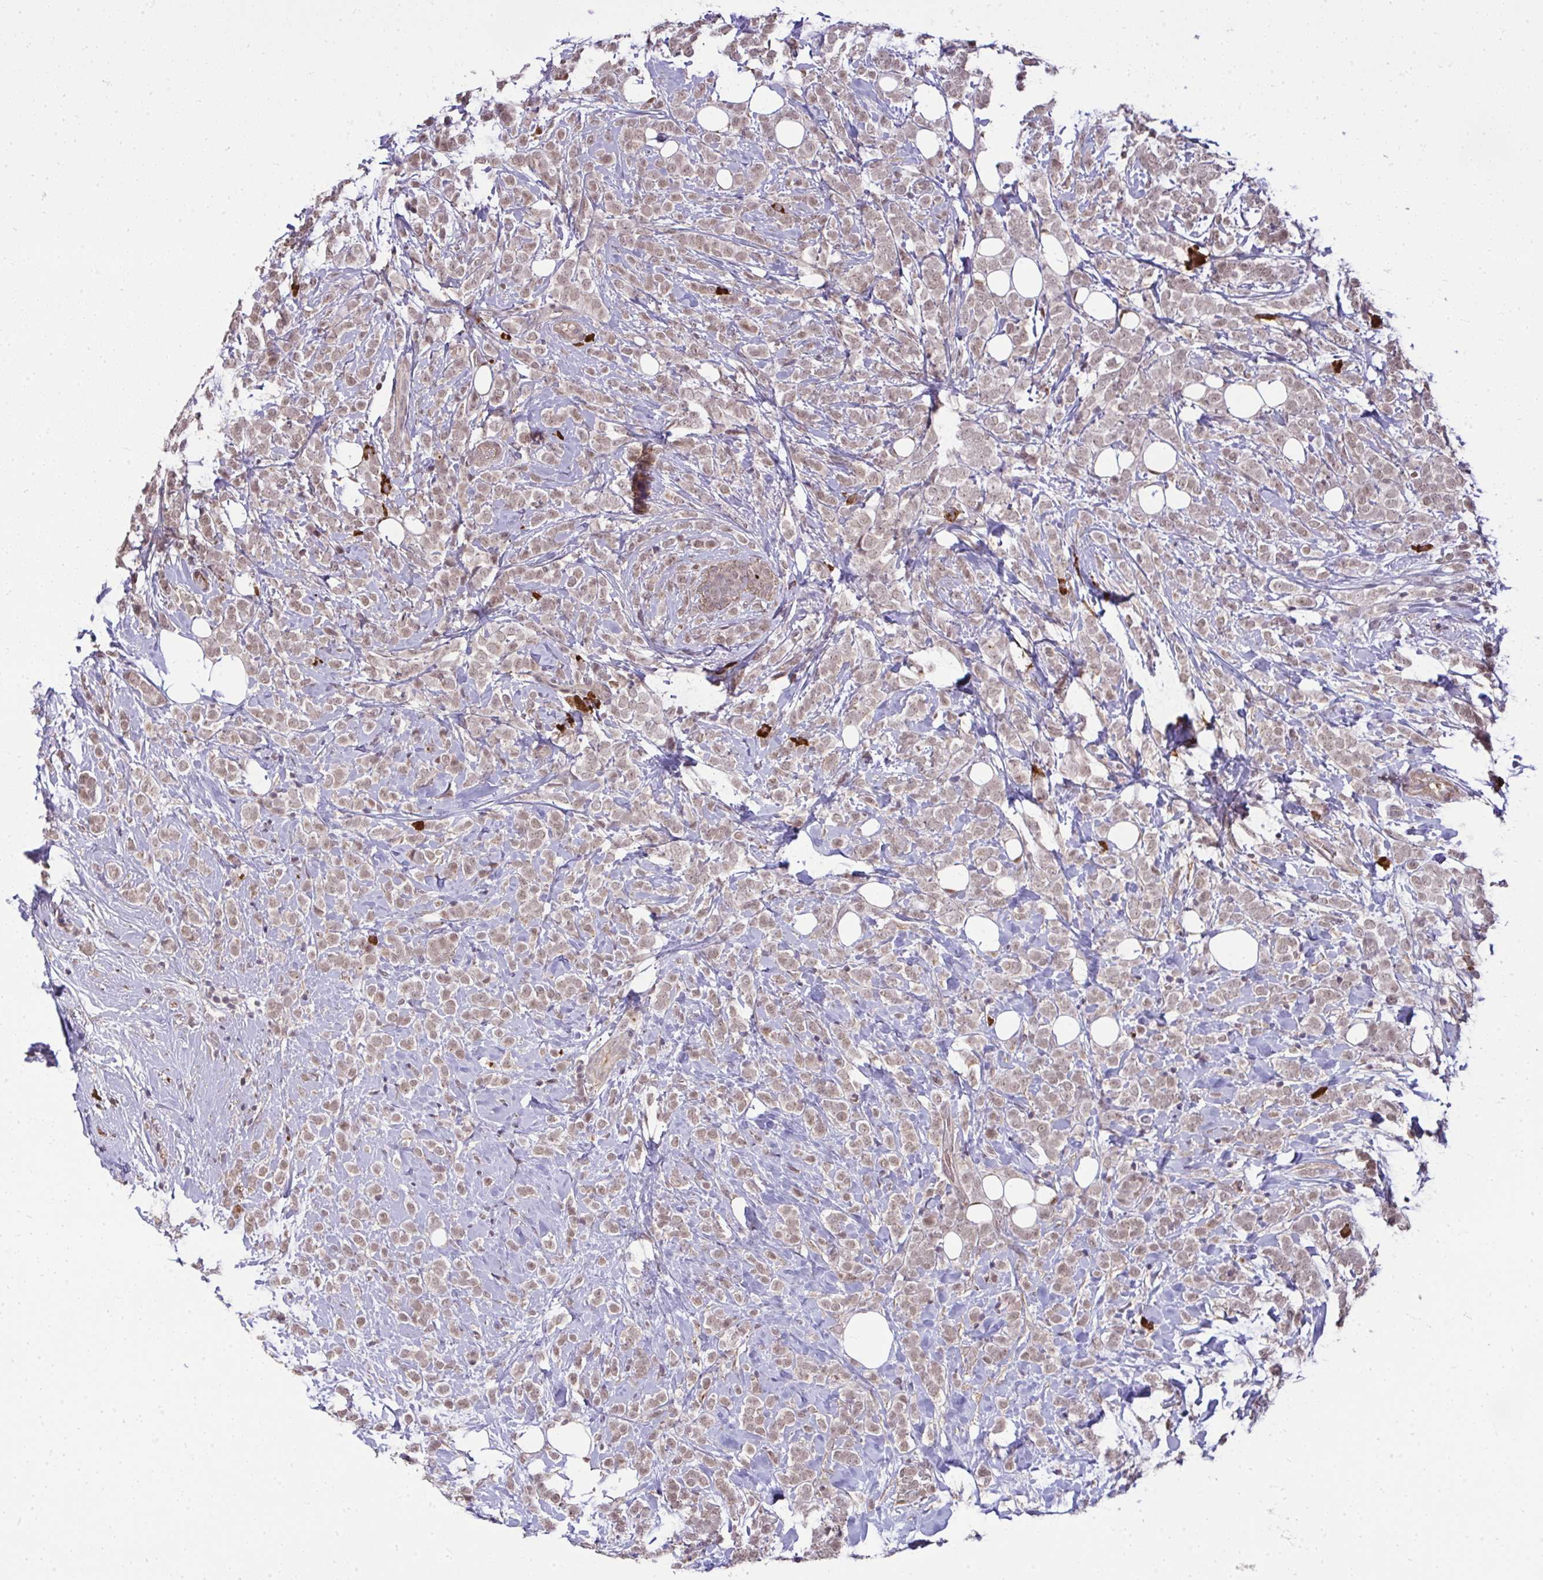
{"staining": {"intensity": "moderate", "quantity": ">75%", "location": "nuclear"}, "tissue": "breast cancer", "cell_type": "Tumor cells", "image_type": "cancer", "snomed": [{"axis": "morphology", "description": "Lobular carcinoma"}, {"axis": "topography", "description": "Breast"}], "caption": "Brown immunohistochemical staining in lobular carcinoma (breast) demonstrates moderate nuclear expression in about >75% of tumor cells.", "gene": "ZSCAN9", "patient": {"sex": "female", "age": 49}}